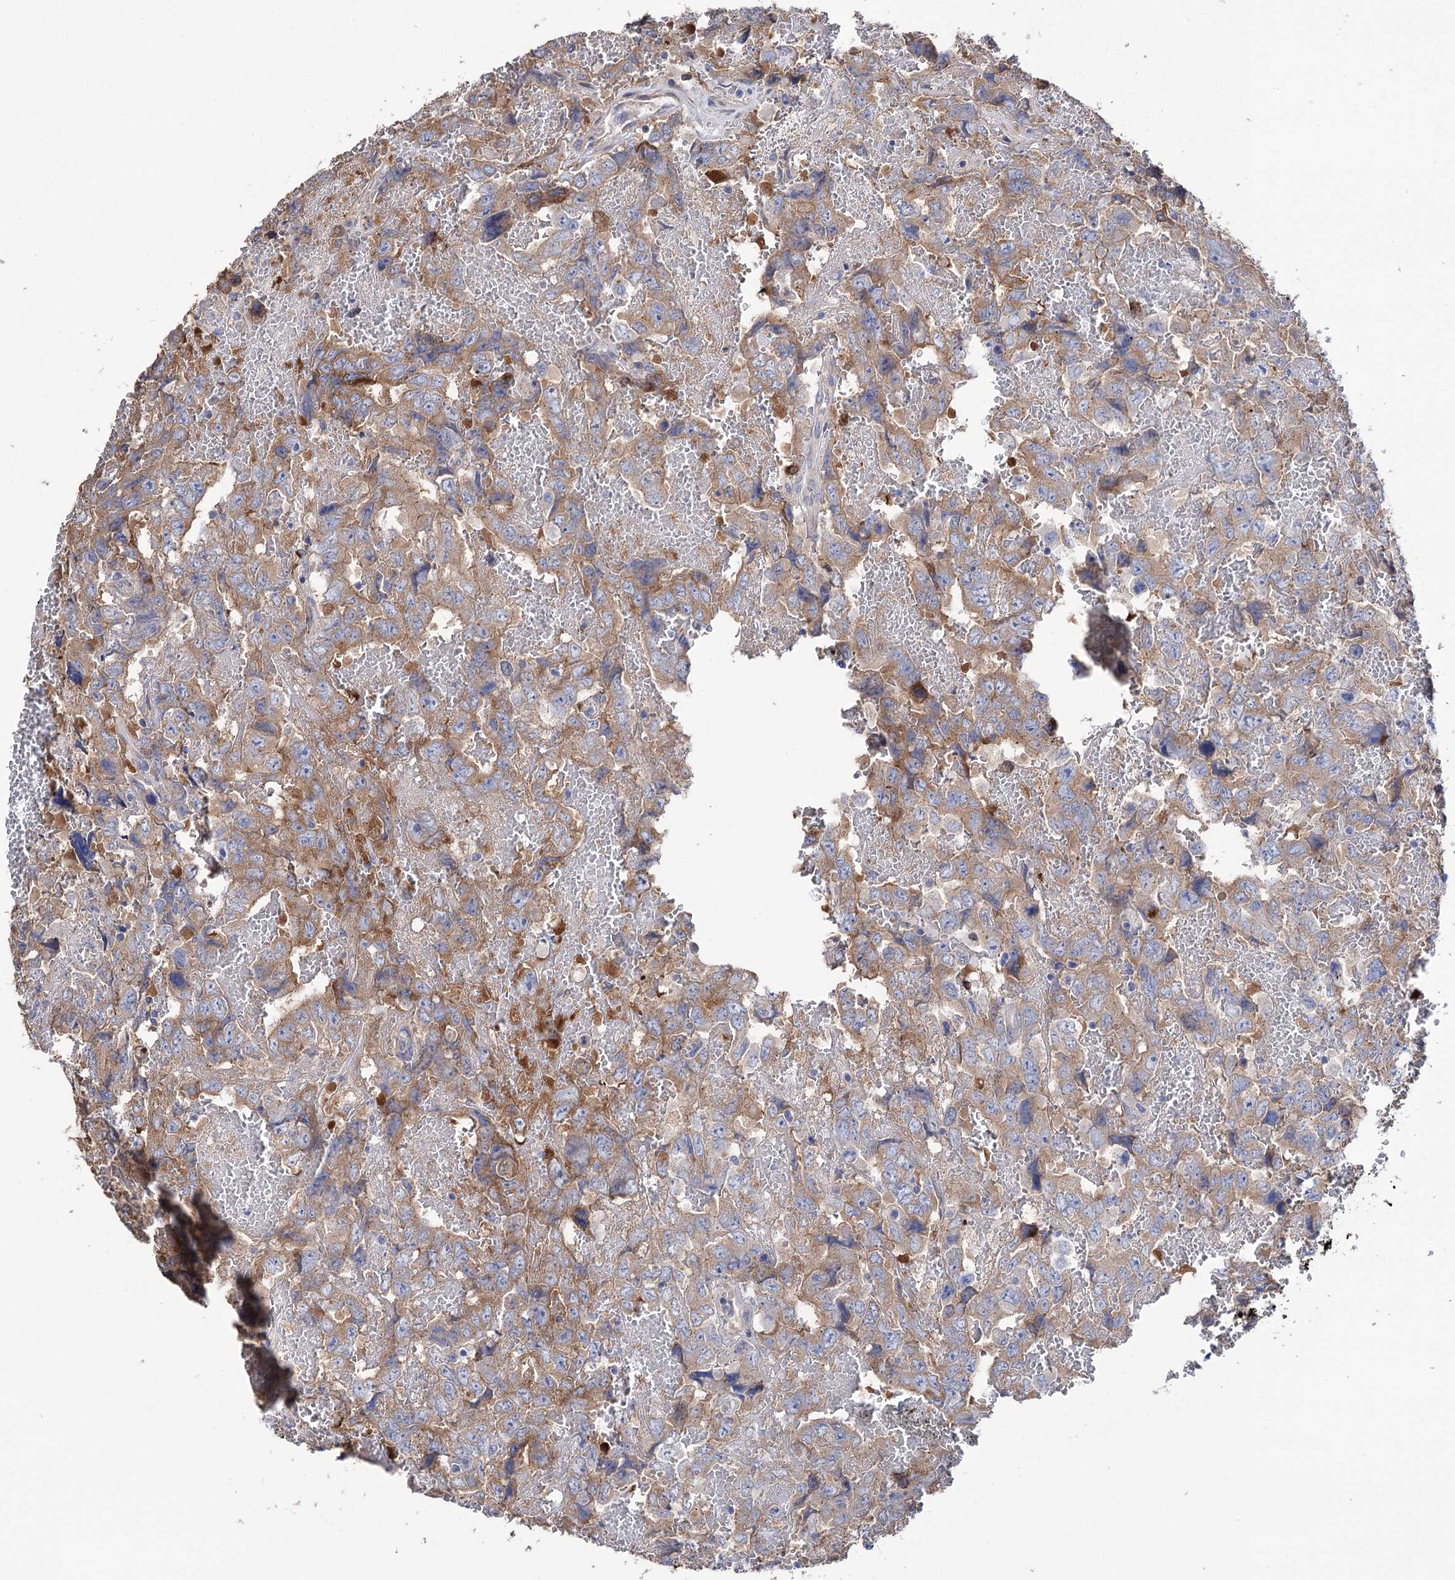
{"staining": {"intensity": "moderate", "quantity": ">75%", "location": "cytoplasmic/membranous"}, "tissue": "testis cancer", "cell_type": "Tumor cells", "image_type": "cancer", "snomed": [{"axis": "morphology", "description": "Carcinoma, Embryonal, NOS"}, {"axis": "topography", "description": "Testis"}], "caption": "DAB (3,3'-diaminobenzidine) immunohistochemical staining of testis cancer demonstrates moderate cytoplasmic/membranous protein expression in about >75% of tumor cells. Ihc stains the protein of interest in brown and the nuclei are stained blue.", "gene": "BBS4", "patient": {"sex": "male", "age": 45}}